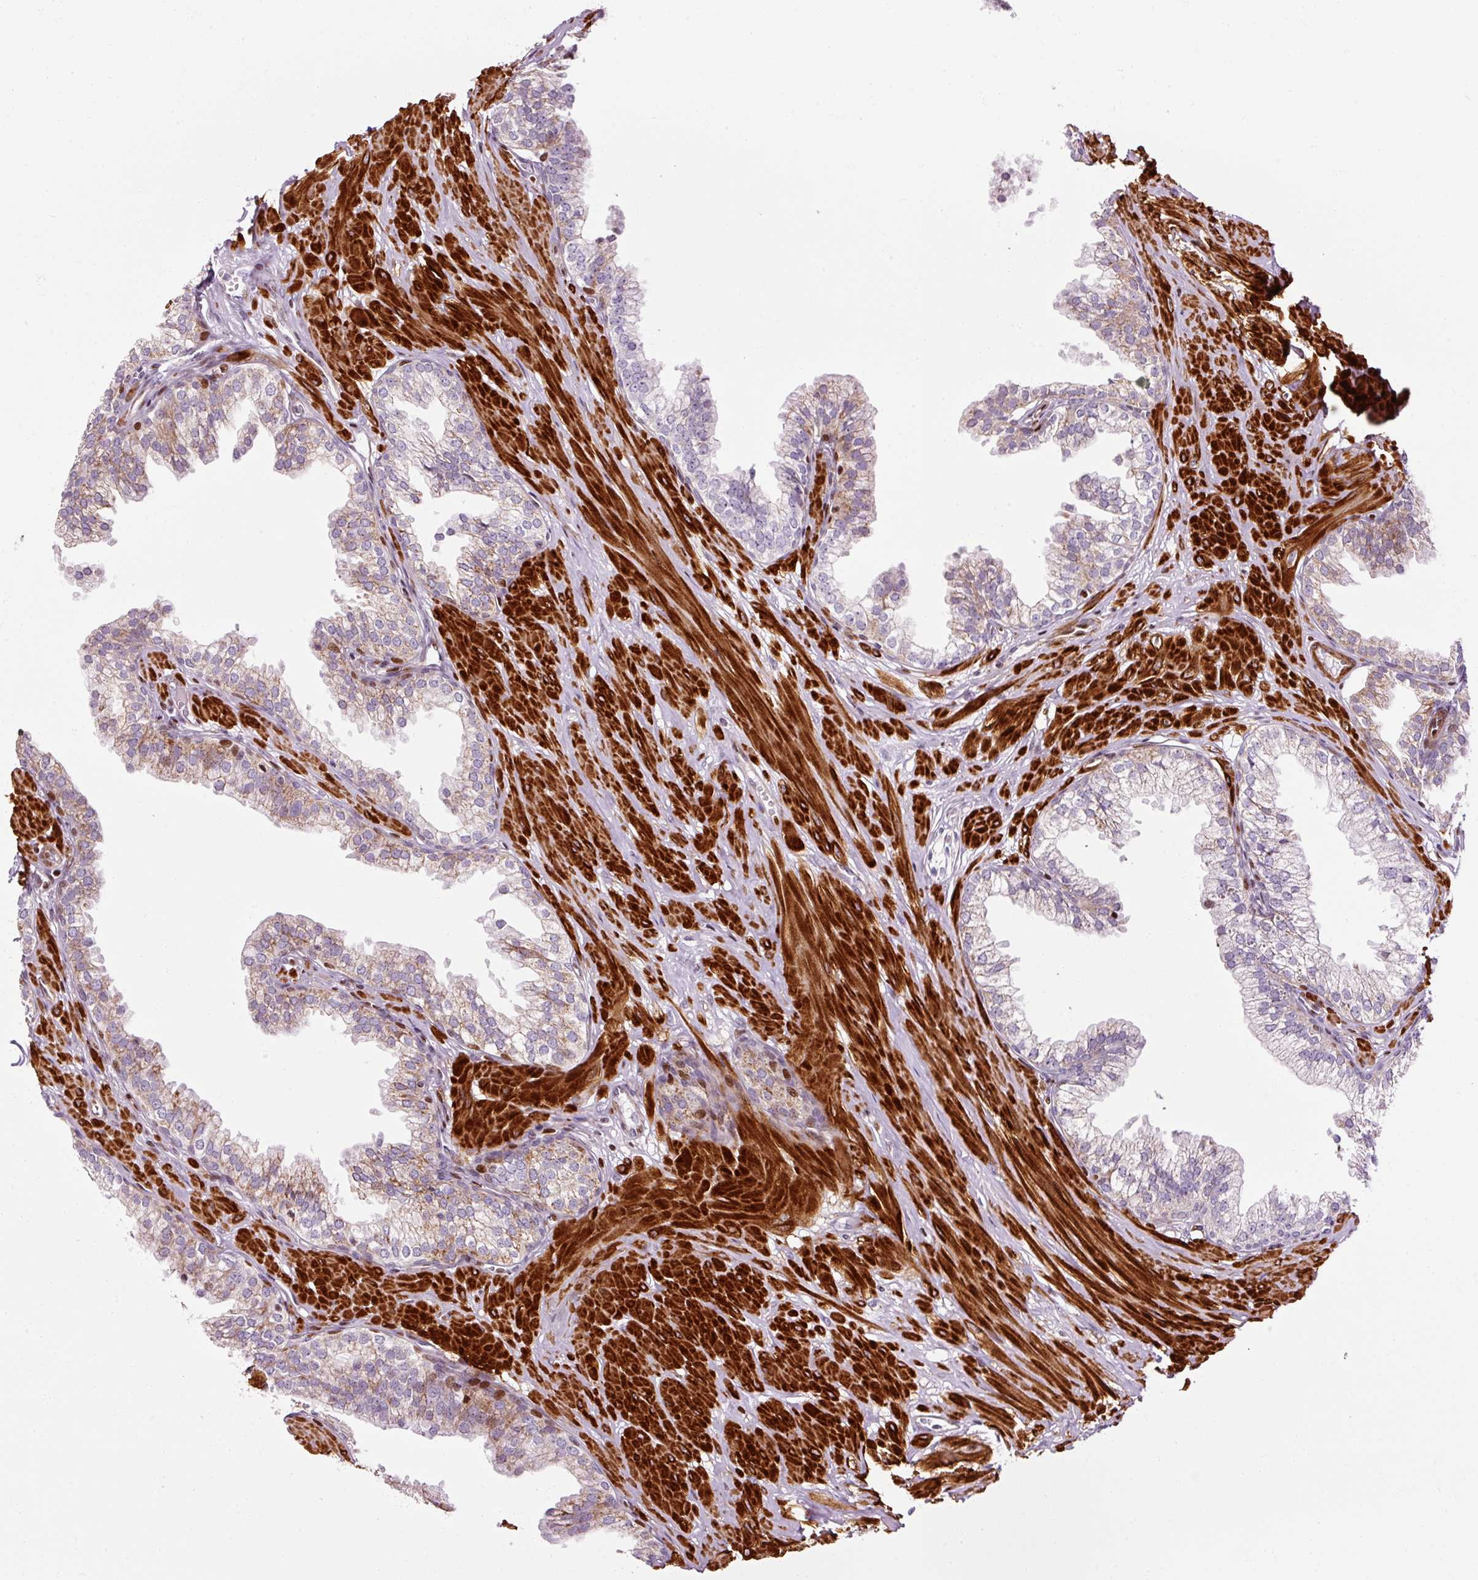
{"staining": {"intensity": "moderate", "quantity": "25%-75%", "location": "cytoplasmic/membranous"}, "tissue": "prostate", "cell_type": "Glandular cells", "image_type": "normal", "snomed": [{"axis": "morphology", "description": "Normal tissue, NOS"}, {"axis": "topography", "description": "Prostate"}, {"axis": "topography", "description": "Peripheral nerve tissue"}], "caption": "This image exhibits IHC staining of normal human prostate, with medium moderate cytoplasmic/membranous positivity in approximately 25%-75% of glandular cells.", "gene": "ANKRD20A1", "patient": {"sex": "male", "age": 55}}